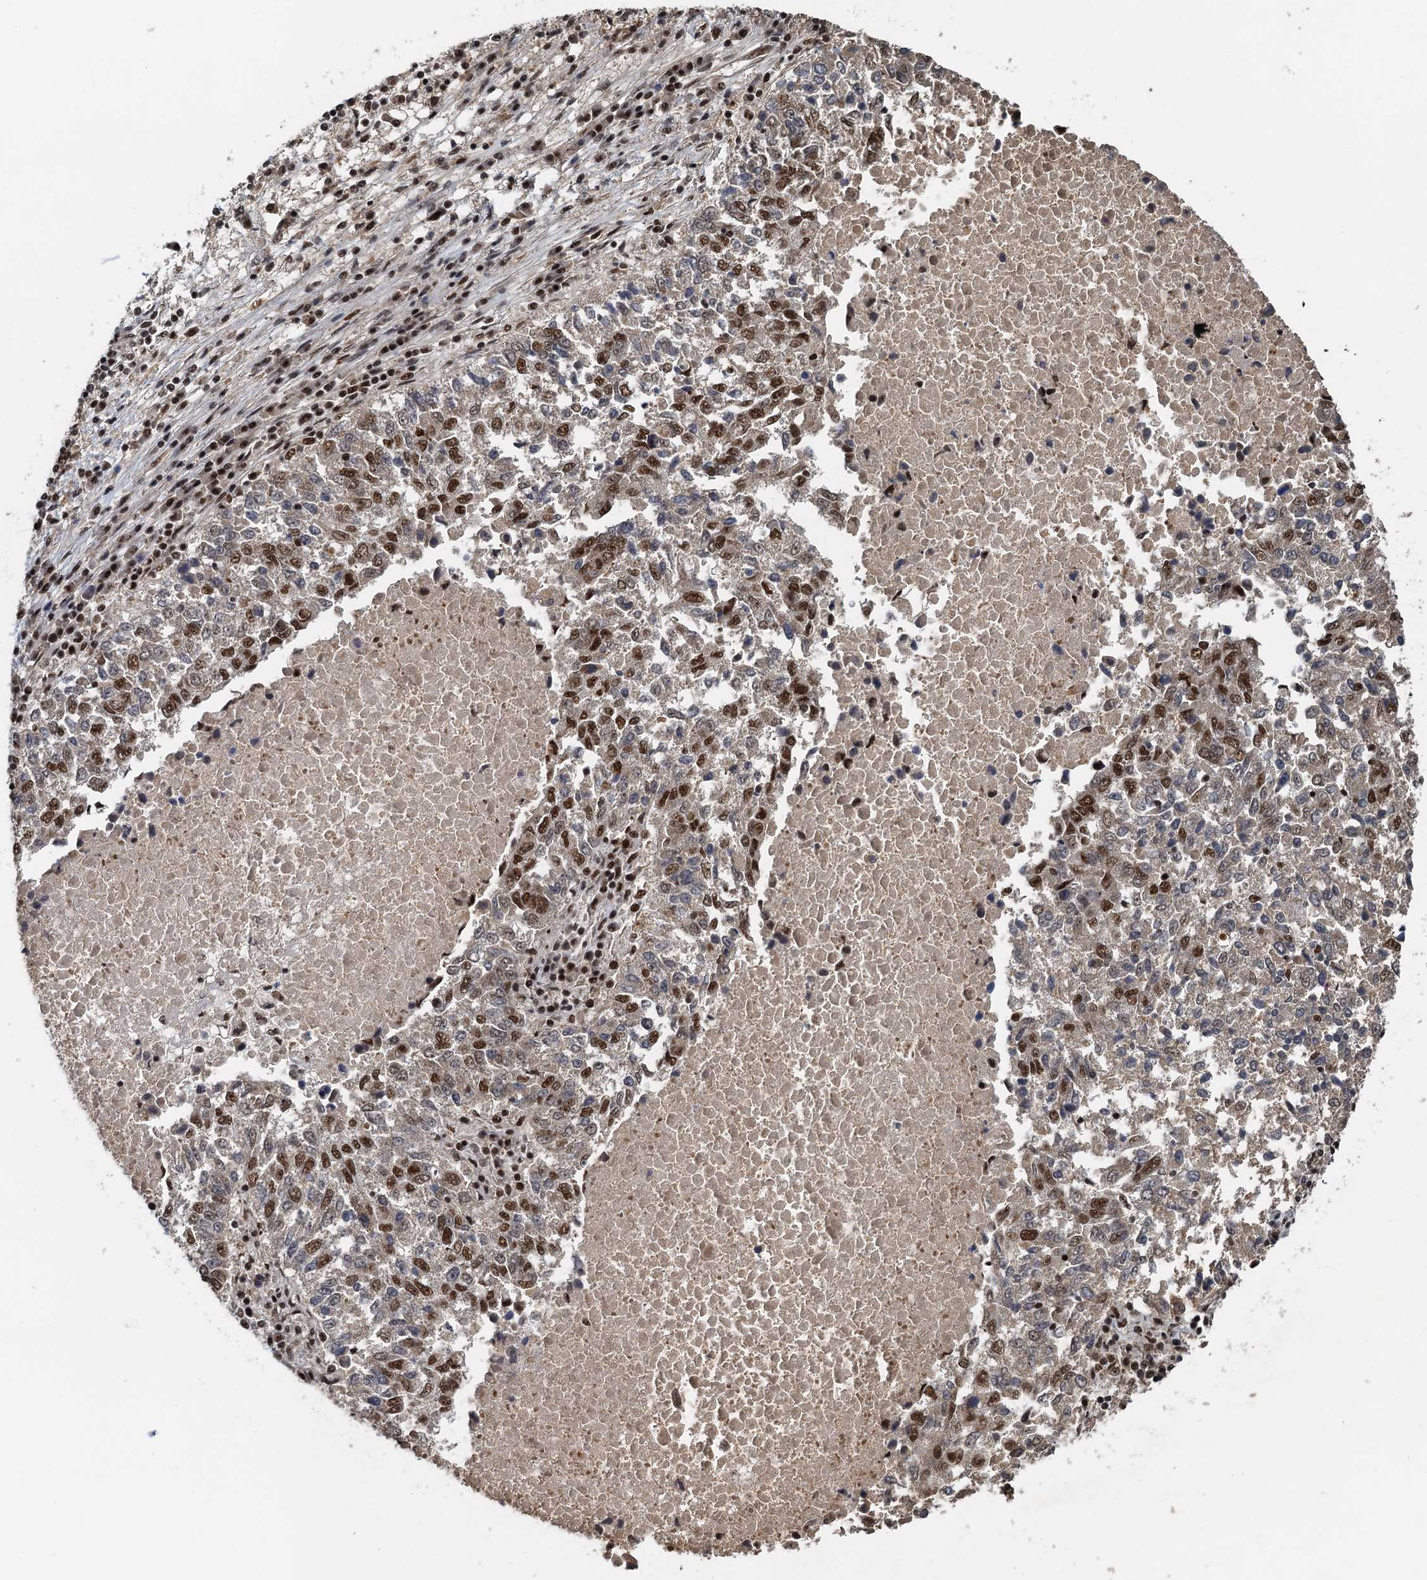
{"staining": {"intensity": "strong", "quantity": "25%-75%", "location": "nuclear"}, "tissue": "lung cancer", "cell_type": "Tumor cells", "image_type": "cancer", "snomed": [{"axis": "morphology", "description": "Squamous cell carcinoma, NOS"}, {"axis": "topography", "description": "Lung"}], "caption": "Protein expression analysis of lung cancer demonstrates strong nuclear positivity in about 25%-75% of tumor cells.", "gene": "ZC3H18", "patient": {"sex": "male", "age": 73}}